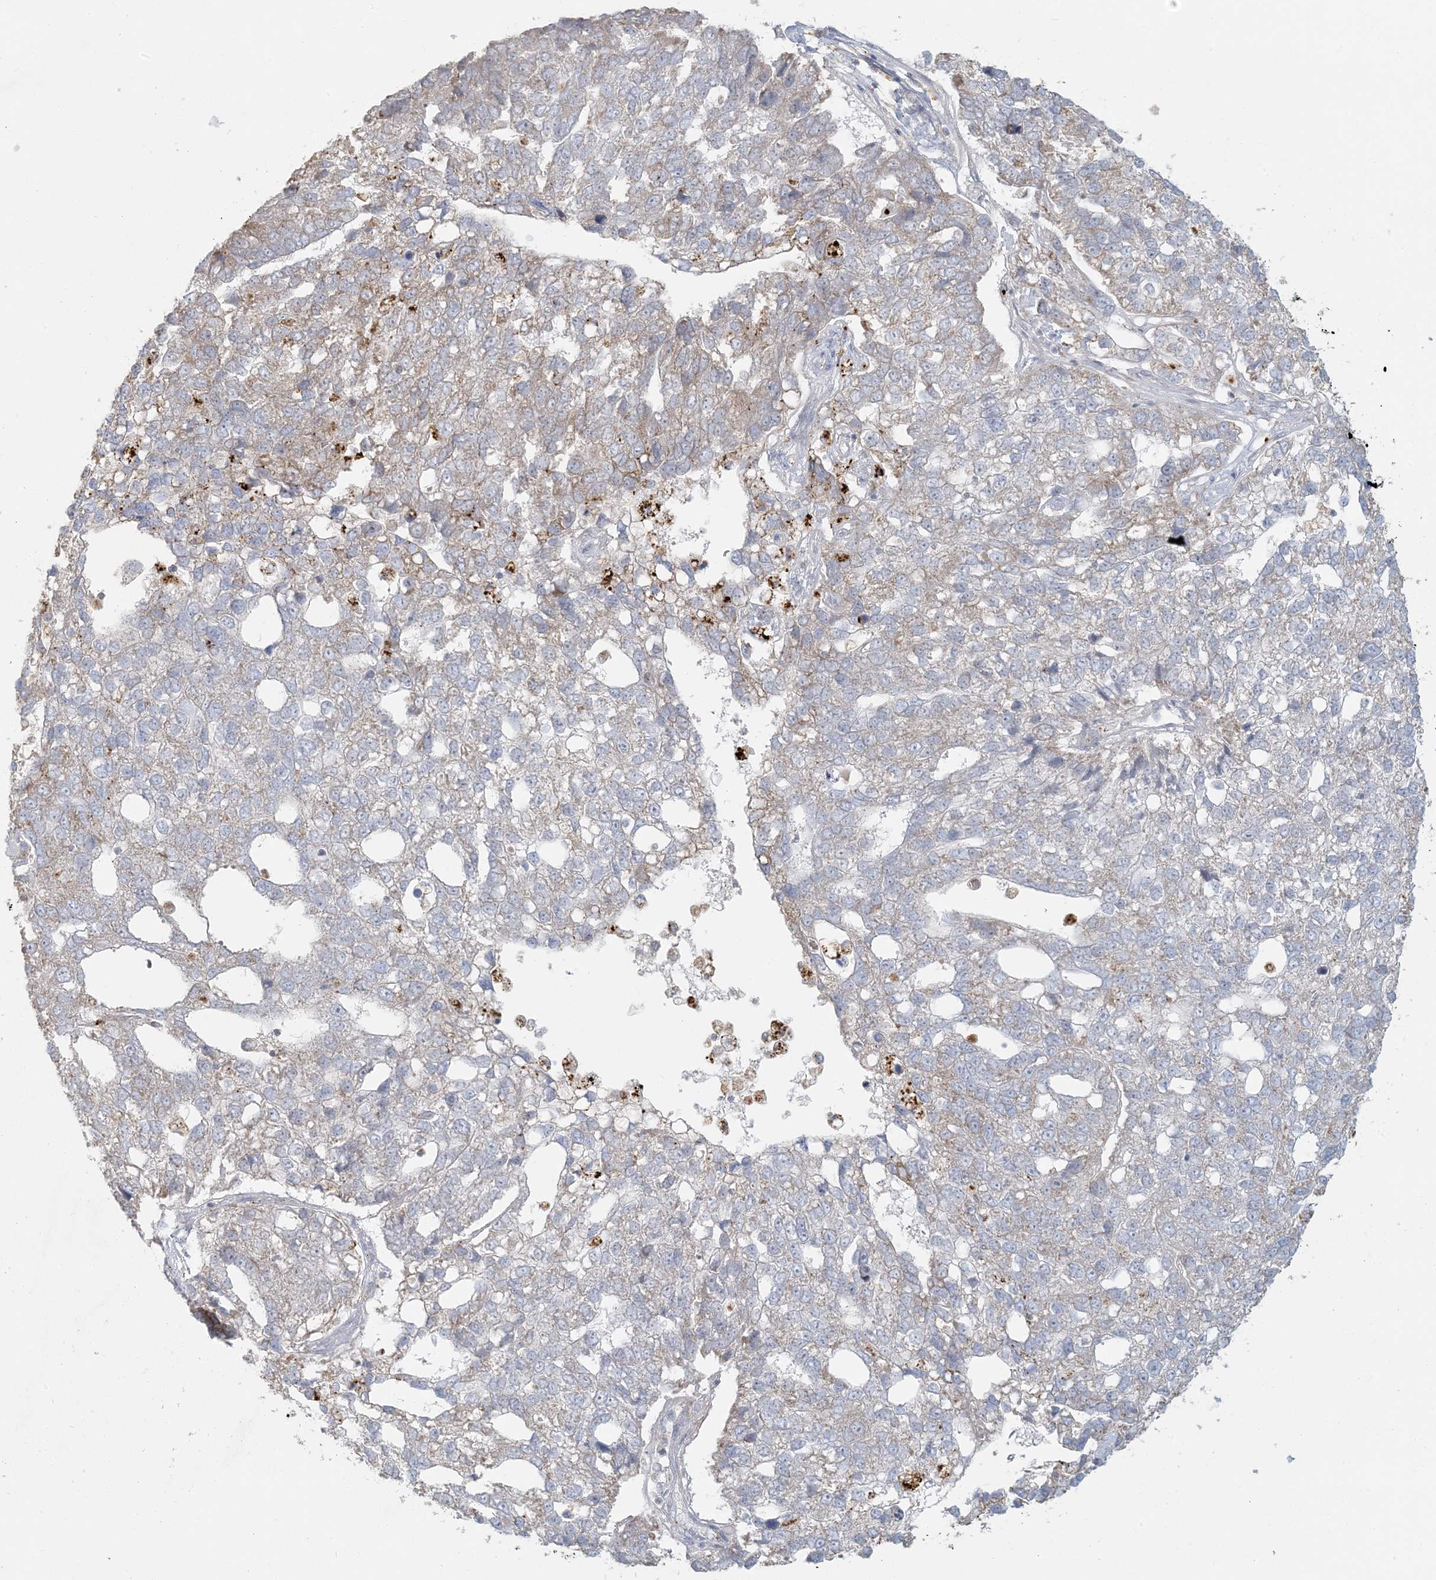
{"staining": {"intensity": "weak", "quantity": "<25%", "location": "cytoplasmic/membranous"}, "tissue": "pancreatic cancer", "cell_type": "Tumor cells", "image_type": "cancer", "snomed": [{"axis": "morphology", "description": "Adenocarcinoma, NOS"}, {"axis": "topography", "description": "Pancreas"}], "caption": "Immunohistochemical staining of human pancreatic cancer reveals no significant staining in tumor cells.", "gene": "MCAT", "patient": {"sex": "female", "age": 61}}